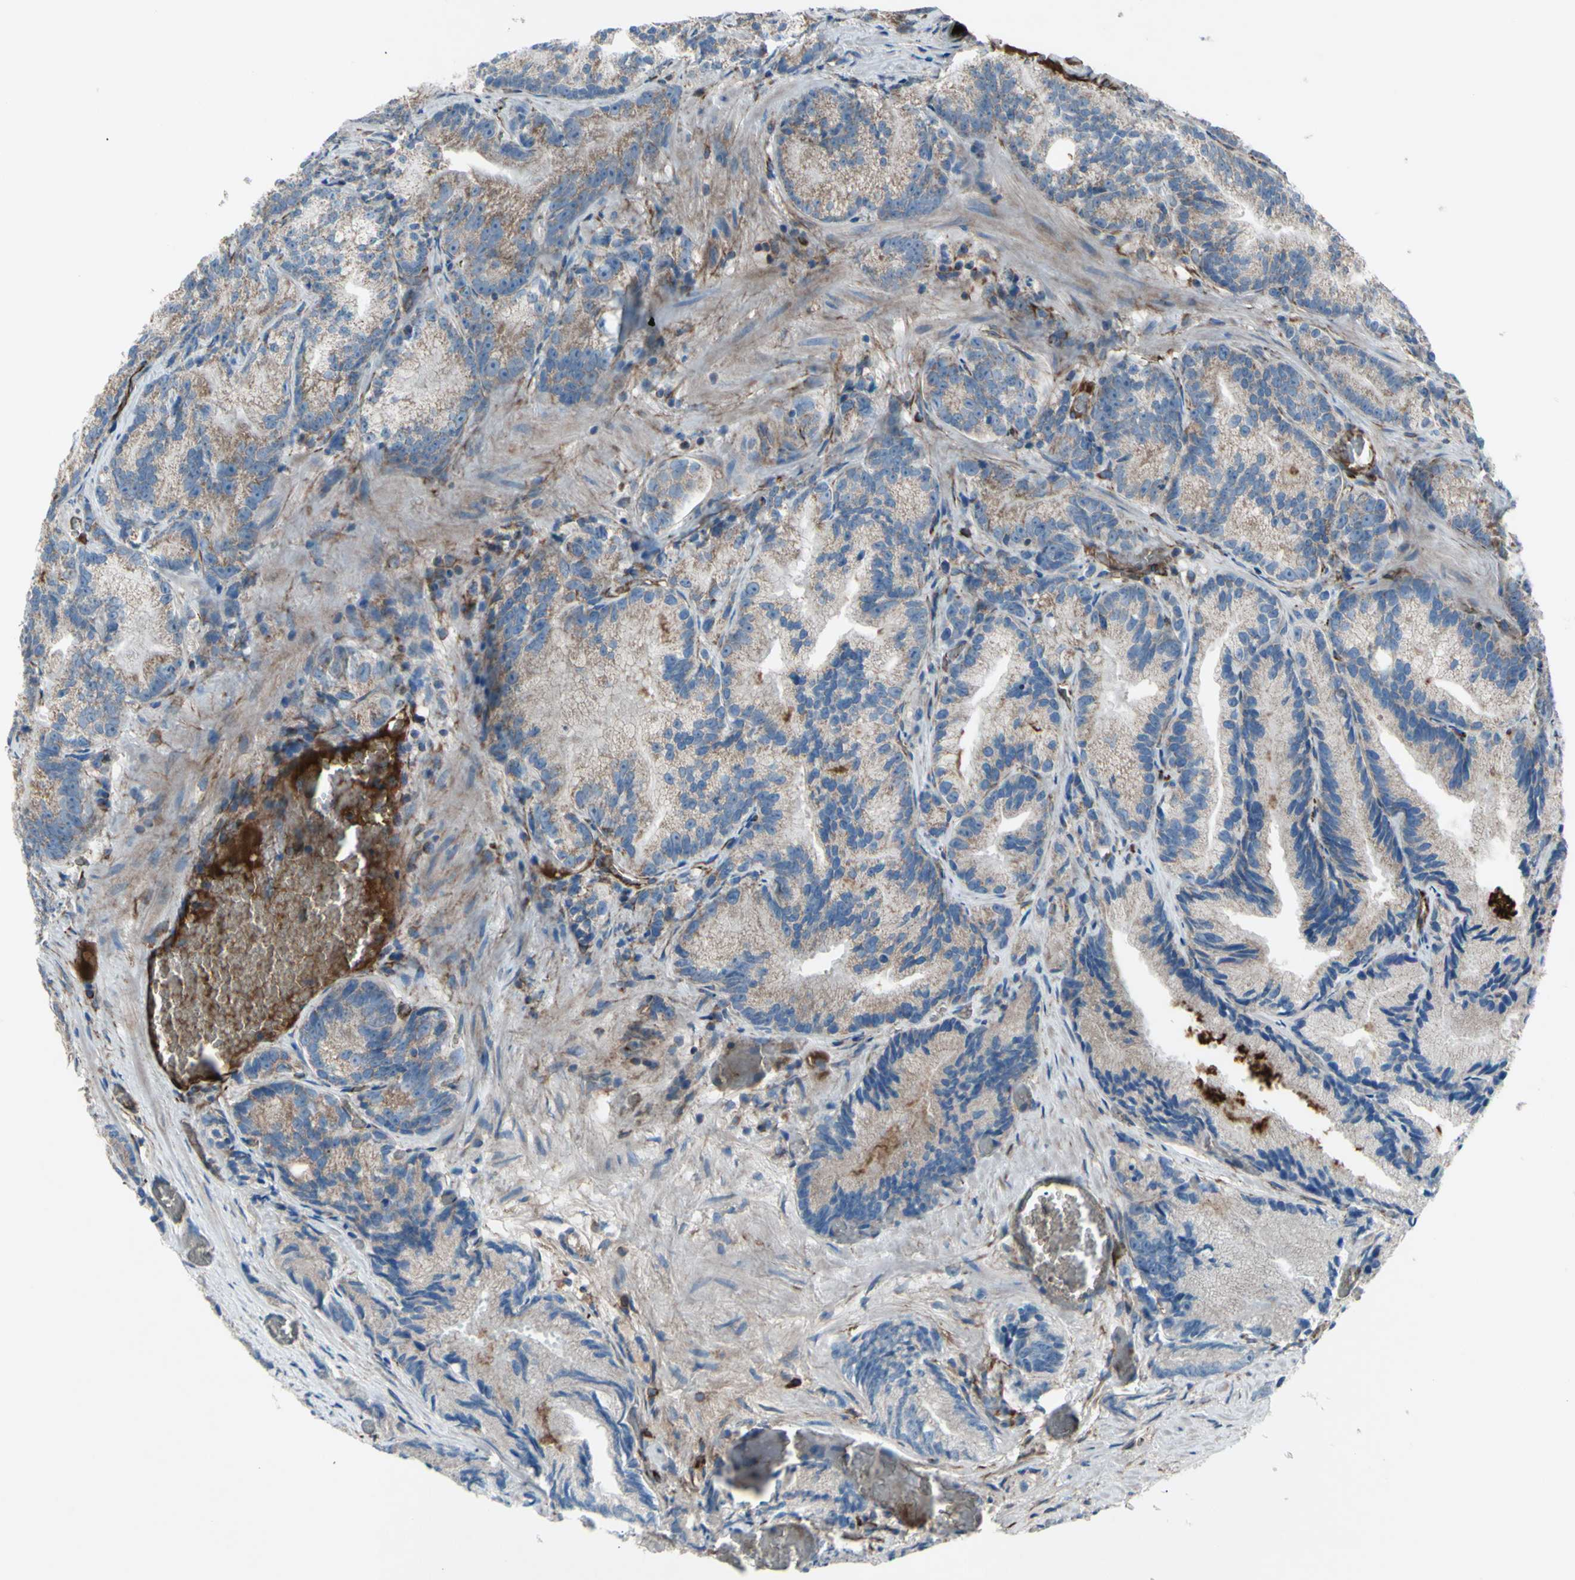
{"staining": {"intensity": "weak", "quantity": ">75%", "location": "cytoplasmic/membranous"}, "tissue": "prostate cancer", "cell_type": "Tumor cells", "image_type": "cancer", "snomed": [{"axis": "morphology", "description": "Adenocarcinoma, Low grade"}, {"axis": "topography", "description": "Prostate"}], "caption": "The photomicrograph exhibits staining of adenocarcinoma (low-grade) (prostate), revealing weak cytoplasmic/membranous protein staining (brown color) within tumor cells.", "gene": "EMC7", "patient": {"sex": "male", "age": 89}}